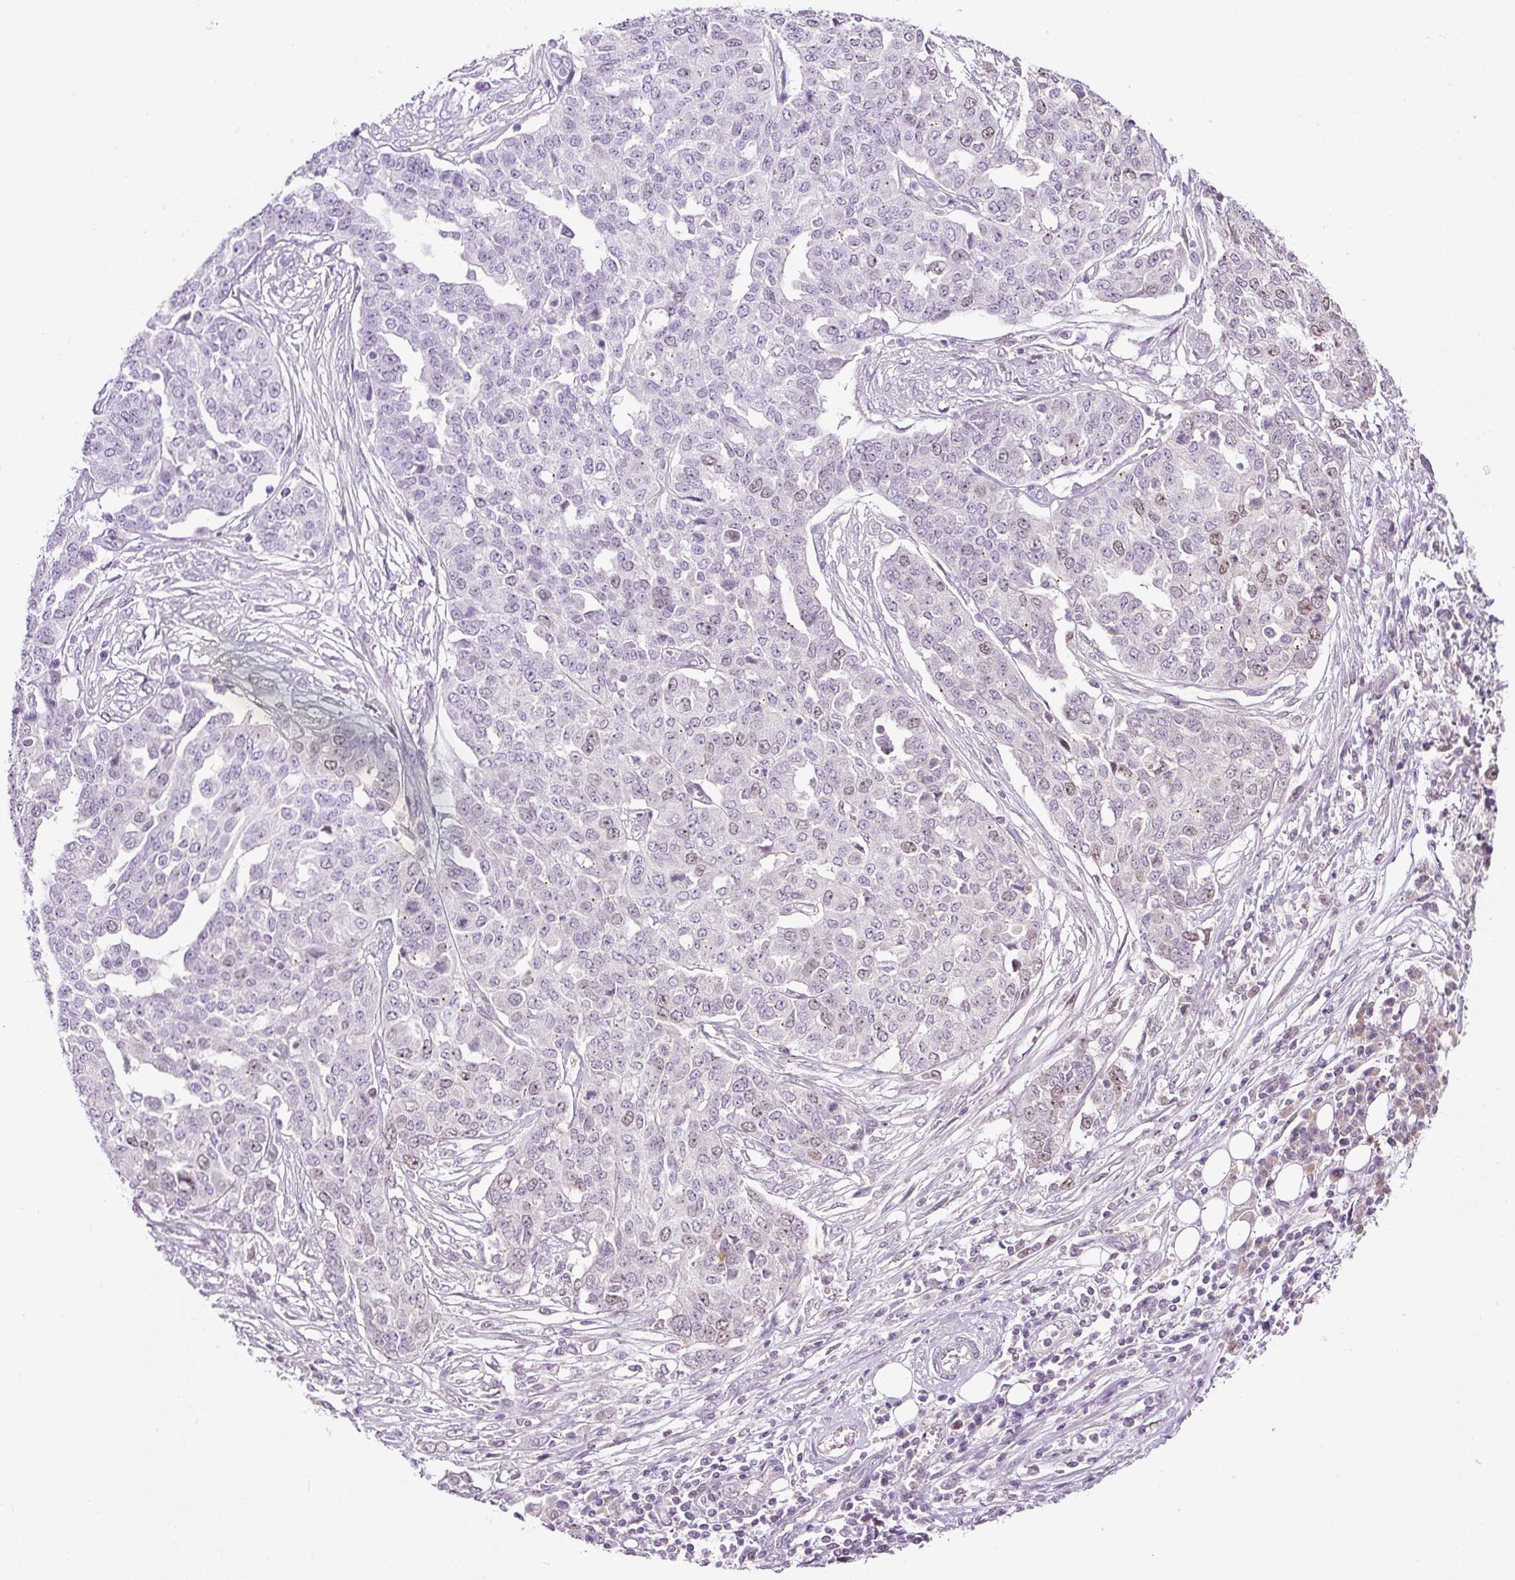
{"staining": {"intensity": "weak", "quantity": "25%-75%", "location": "nuclear"}, "tissue": "ovarian cancer", "cell_type": "Tumor cells", "image_type": "cancer", "snomed": [{"axis": "morphology", "description": "Cystadenocarcinoma, serous, NOS"}, {"axis": "topography", "description": "Soft tissue"}, {"axis": "topography", "description": "Ovary"}], "caption": "Immunohistochemistry of human serous cystadenocarcinoma (ovarian) shows low levels of weak nuclear staining in about 25%-75% of tumor cells.", "gene": "RACGAP1", "patient": {"sex": "female", "age": 57}}